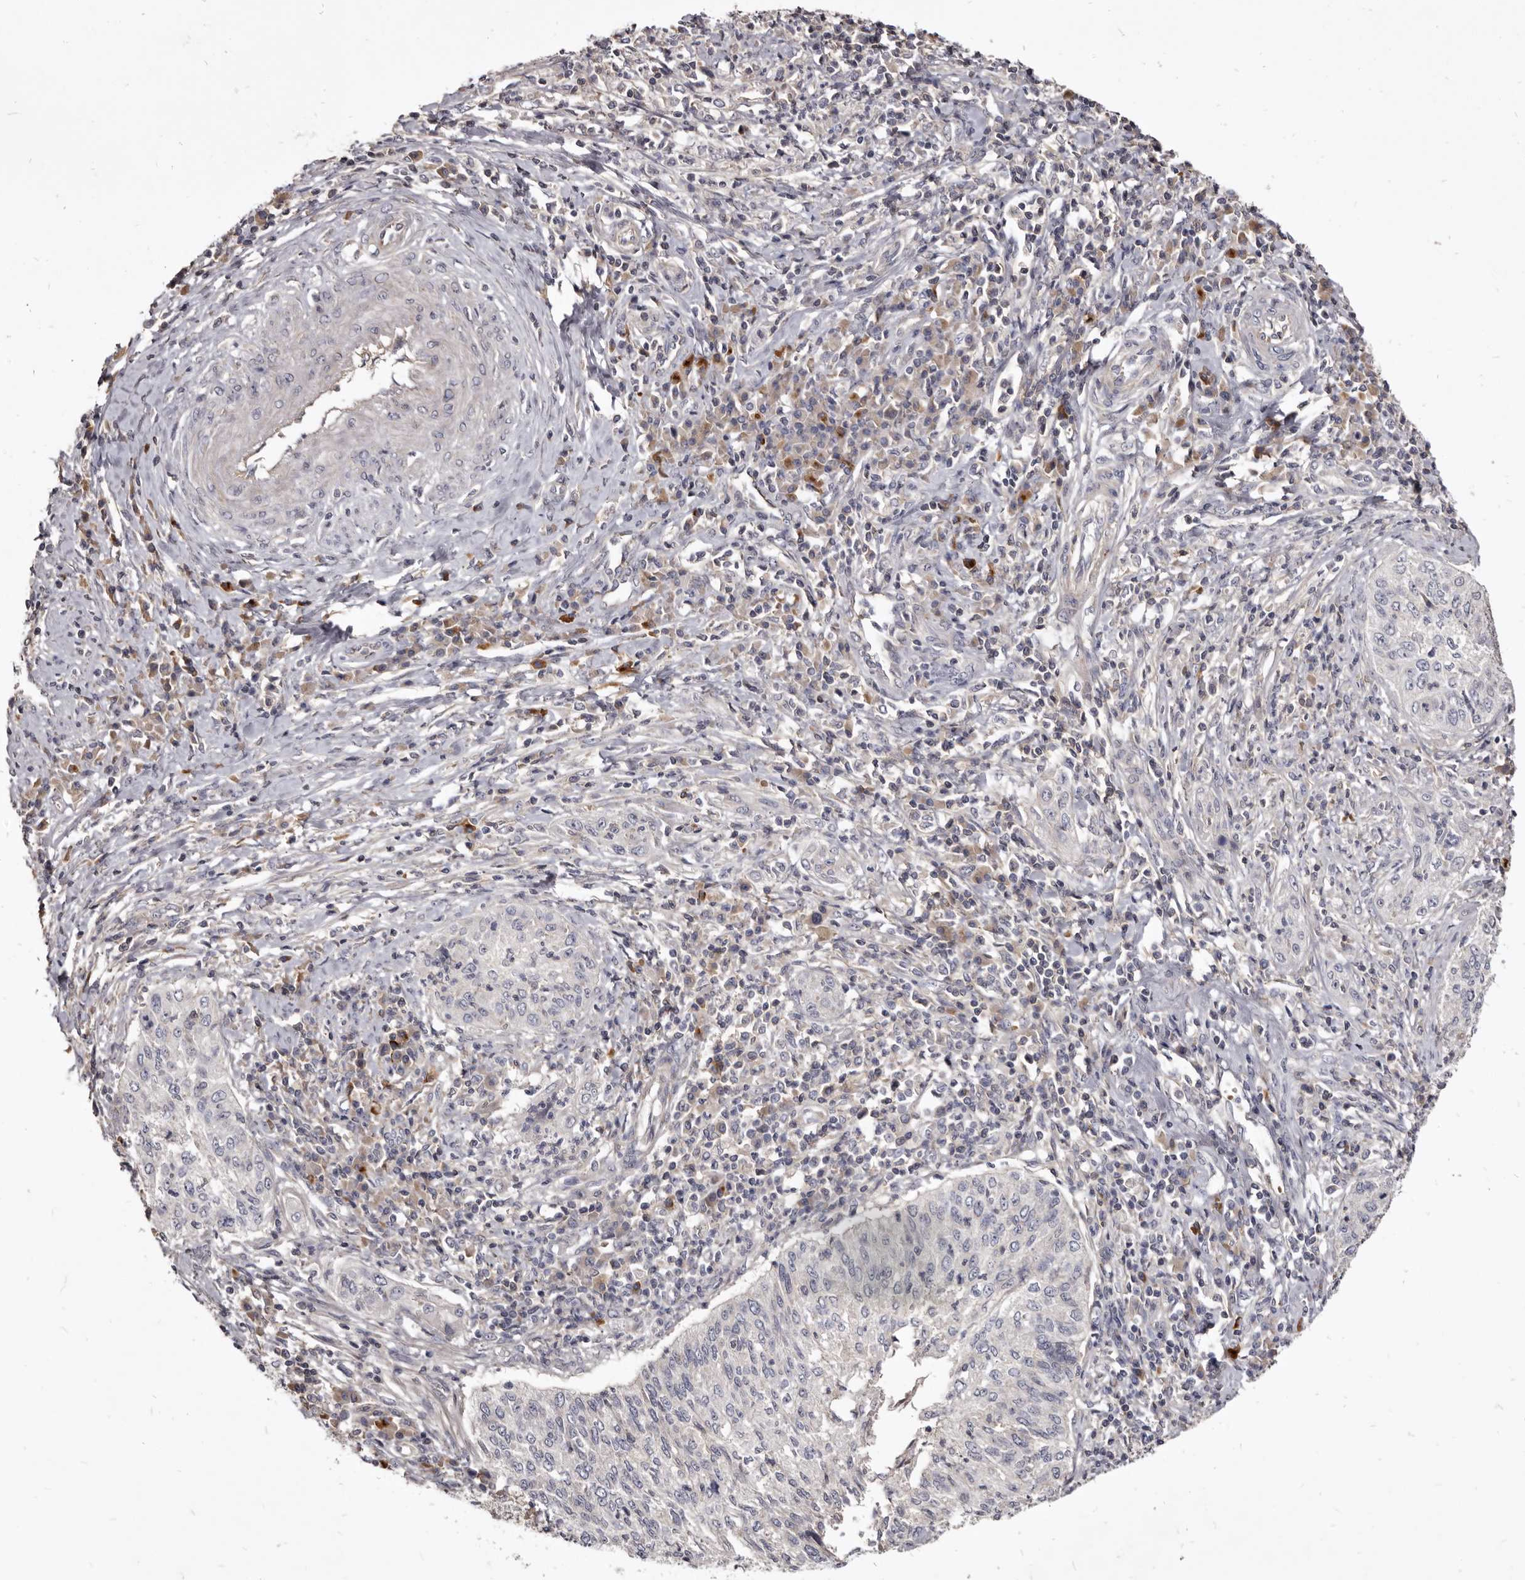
{"staining": {"intensity": "negative", "quantity": "none", "location": "none"}, "tissue": "cervical cancer", "cell_type": "Tumor cells", "image_type": "cancer", "snomed": [{"axis": "morphology", "description": "Squamous cell carcinoma, NOS"}, {"axis": "topography", "description": "Cervix"}], "caption": "The histopathology image shows no staining of tumor cells in cervical cancer. (DAB immunohistochemistry (IHC), high magnification).", "gene": "FAS", "patient": {"sex": "female", "age": 30}}